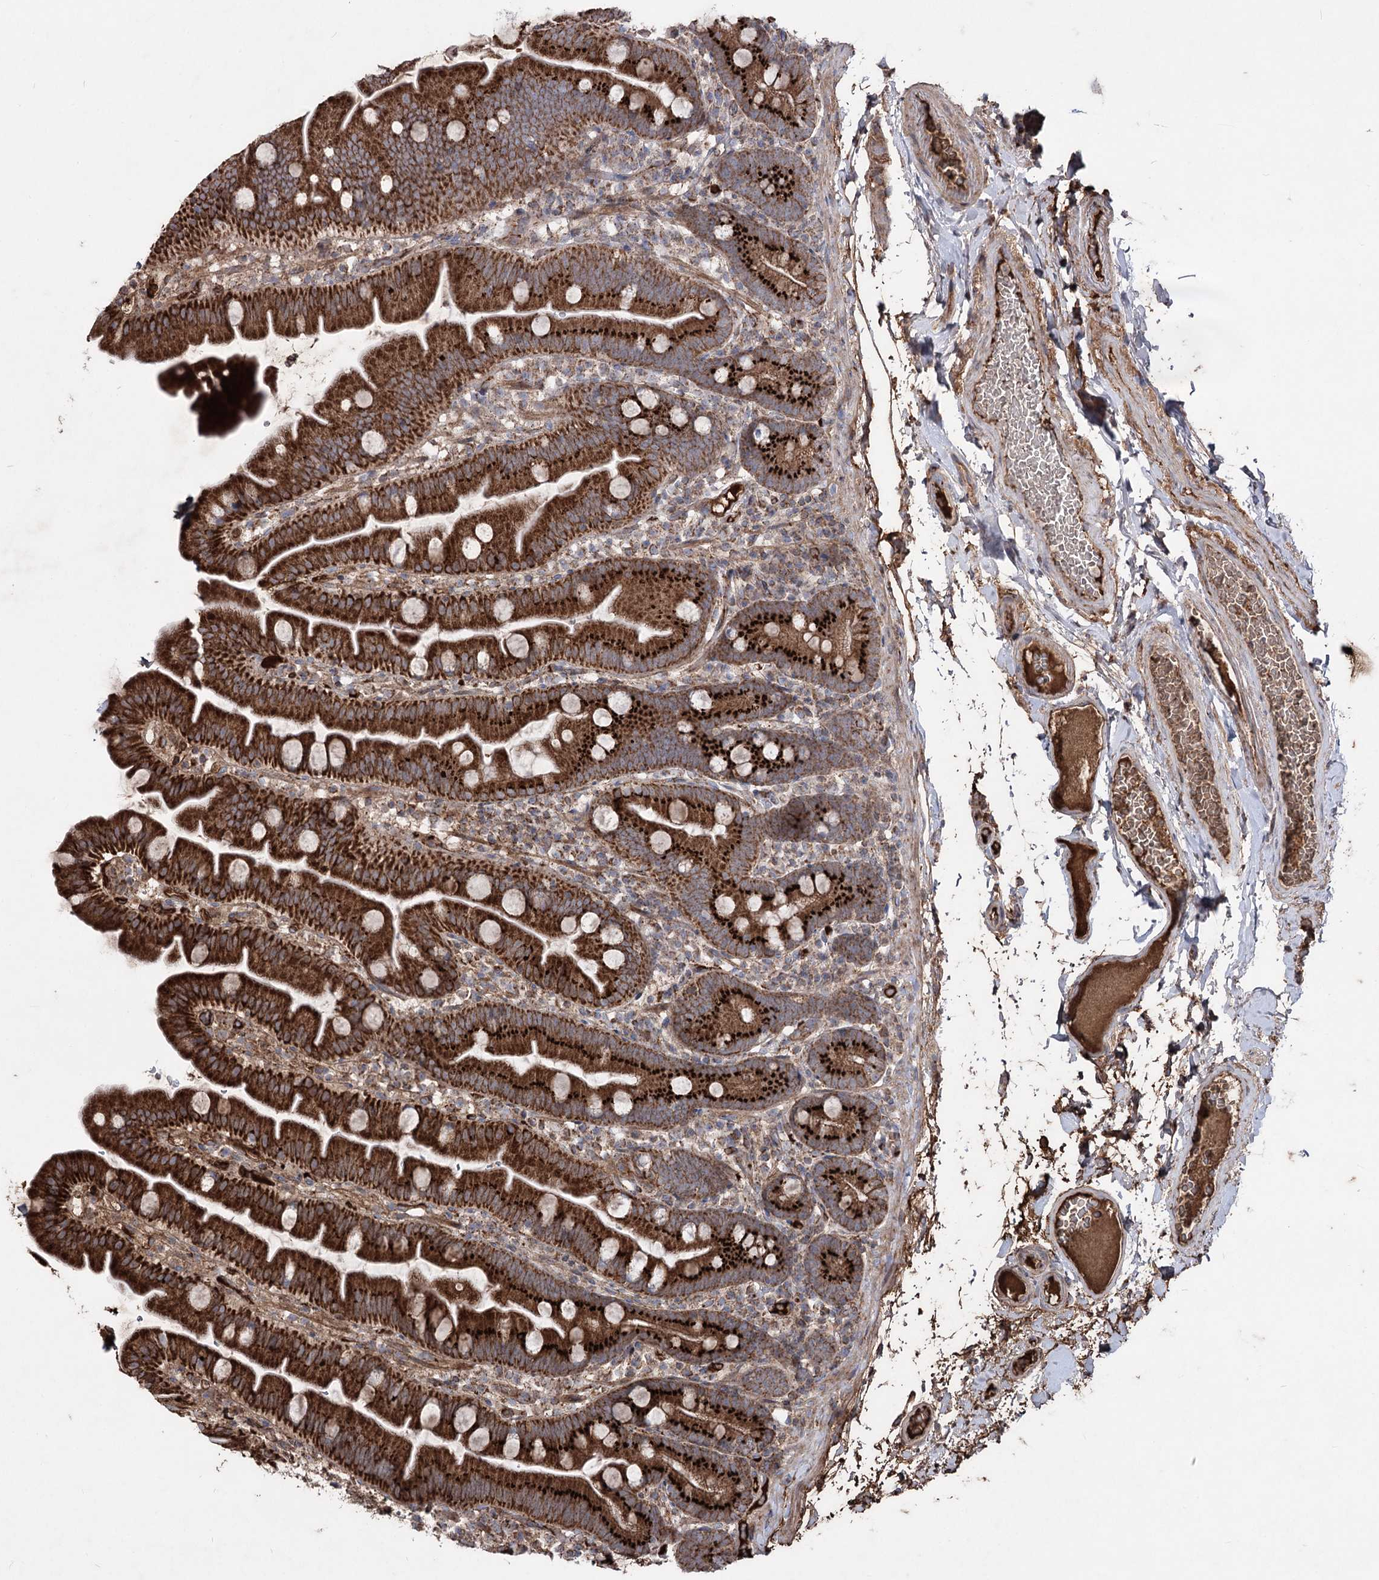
{"staining": {"intensity": "strong", "quantity": ">75%", "location": "cytoplasmic/membranous"}, "tissue": "small intestine", "cell_type": "Glandular cells", "image_type": "normal", "snomed": [{"axis": "morphology", "description": "Normal tissue, NOS"}, {"axis": "topography", "description": "Small intestine"}], "caption": "Immunohistochemical staining of normal small intestine demonstrates high levels of strong cytoplasmic/membranous expression in approximately >75% of glandular cells.", "gene": "ARHGAP20", "patient": {"sex": "female", "age": 68}}